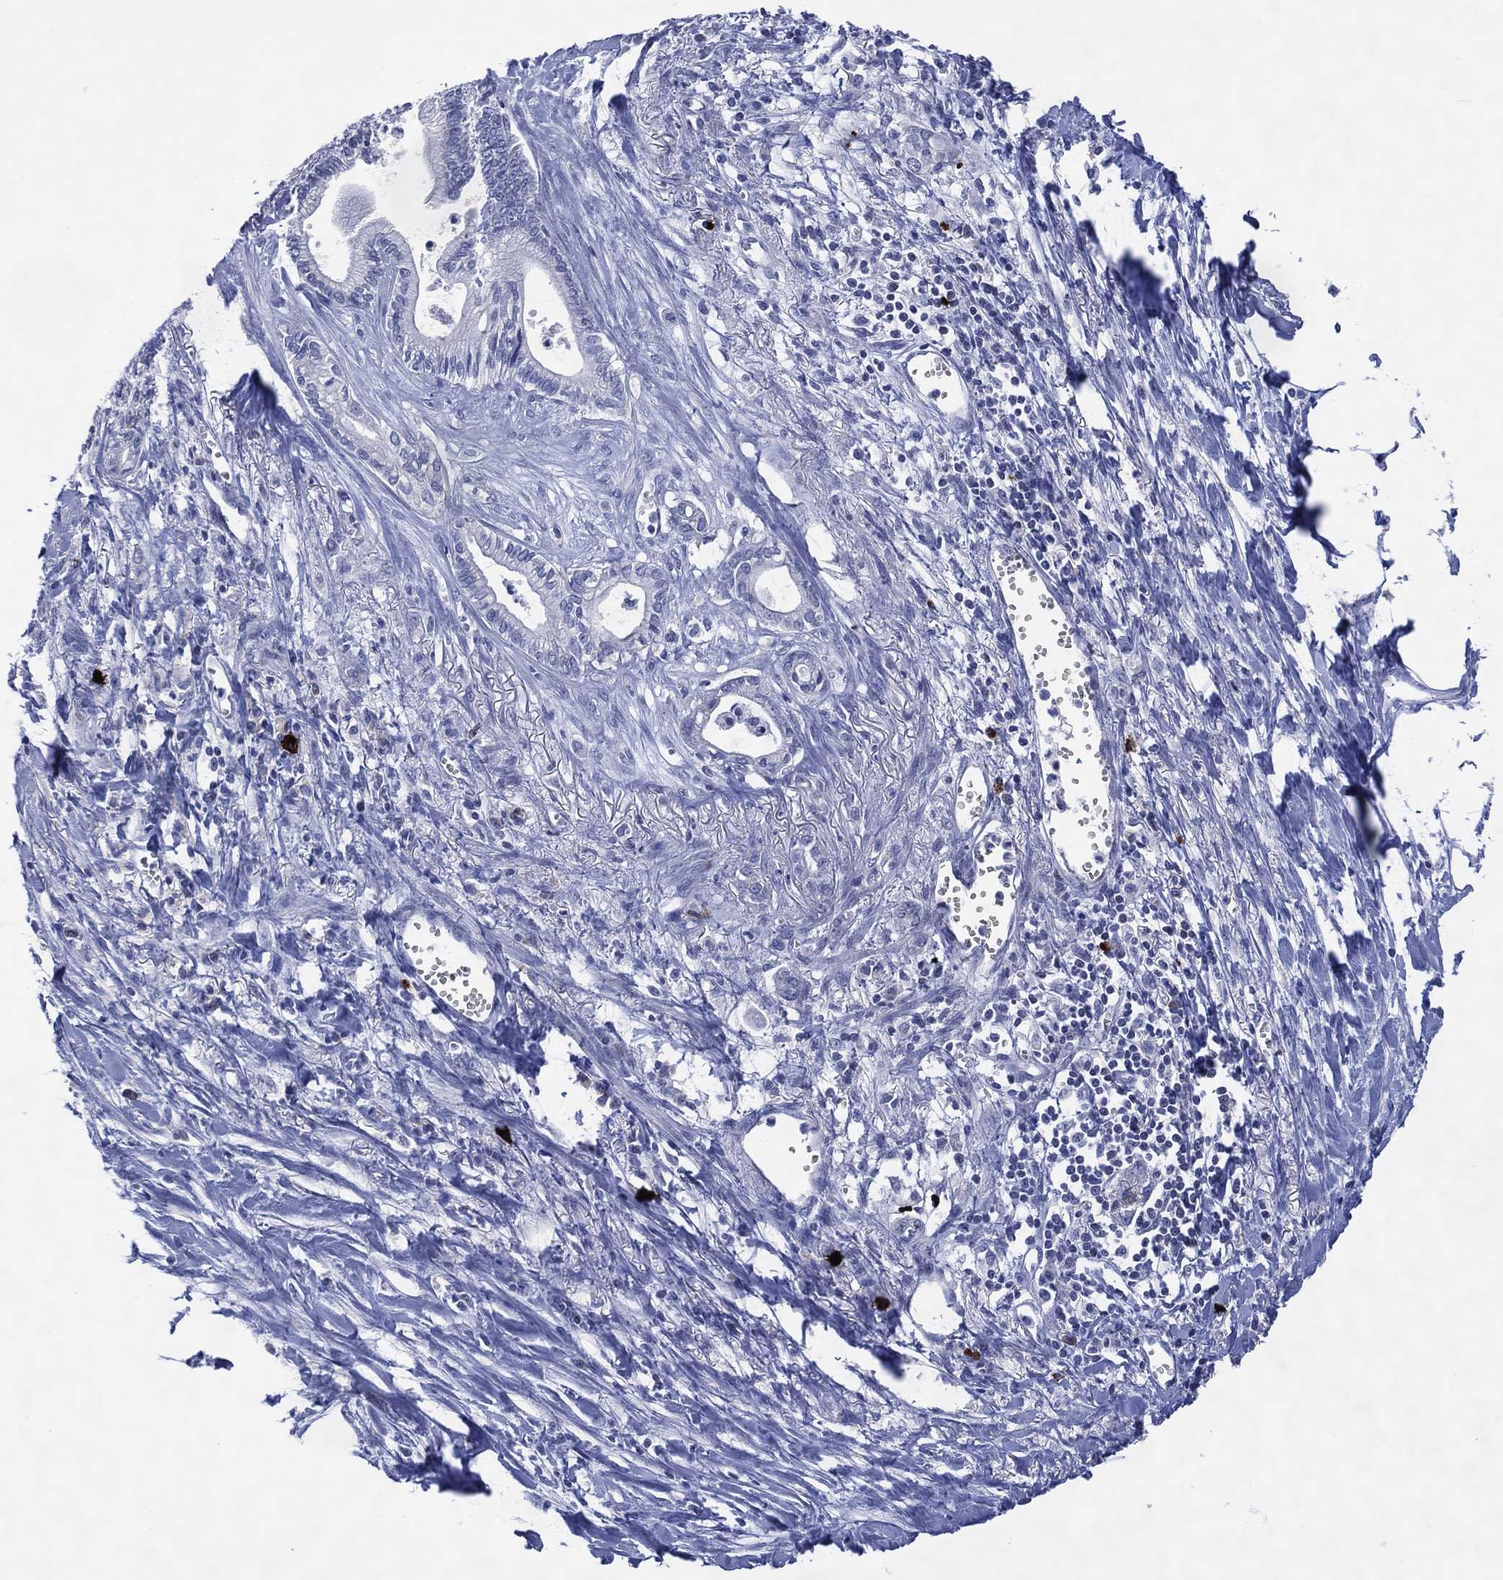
{"staining": {"intensity": "negative", "quantity": "none", "location": "none"}, "tissue": "pancreatic cancer", "cell_type": "Tumor cells", "image_type": "cancer", "snomed": [{"axis": "morphology", "description": "Adenocarcinoma, NOS"}, {"axis": "topography", "description": "Pancreas"}], "caption": "IHC micrograph of neoplastic tissue: human pancreatic cancer stained with DAB displays no significant protein expression in tumor cells. The staining is performed using DAB brown chromogen with nuclei counter-stained in using hematoxylin.", "gene": "USP26", "patient": {"sex": "male", "age": 71}}